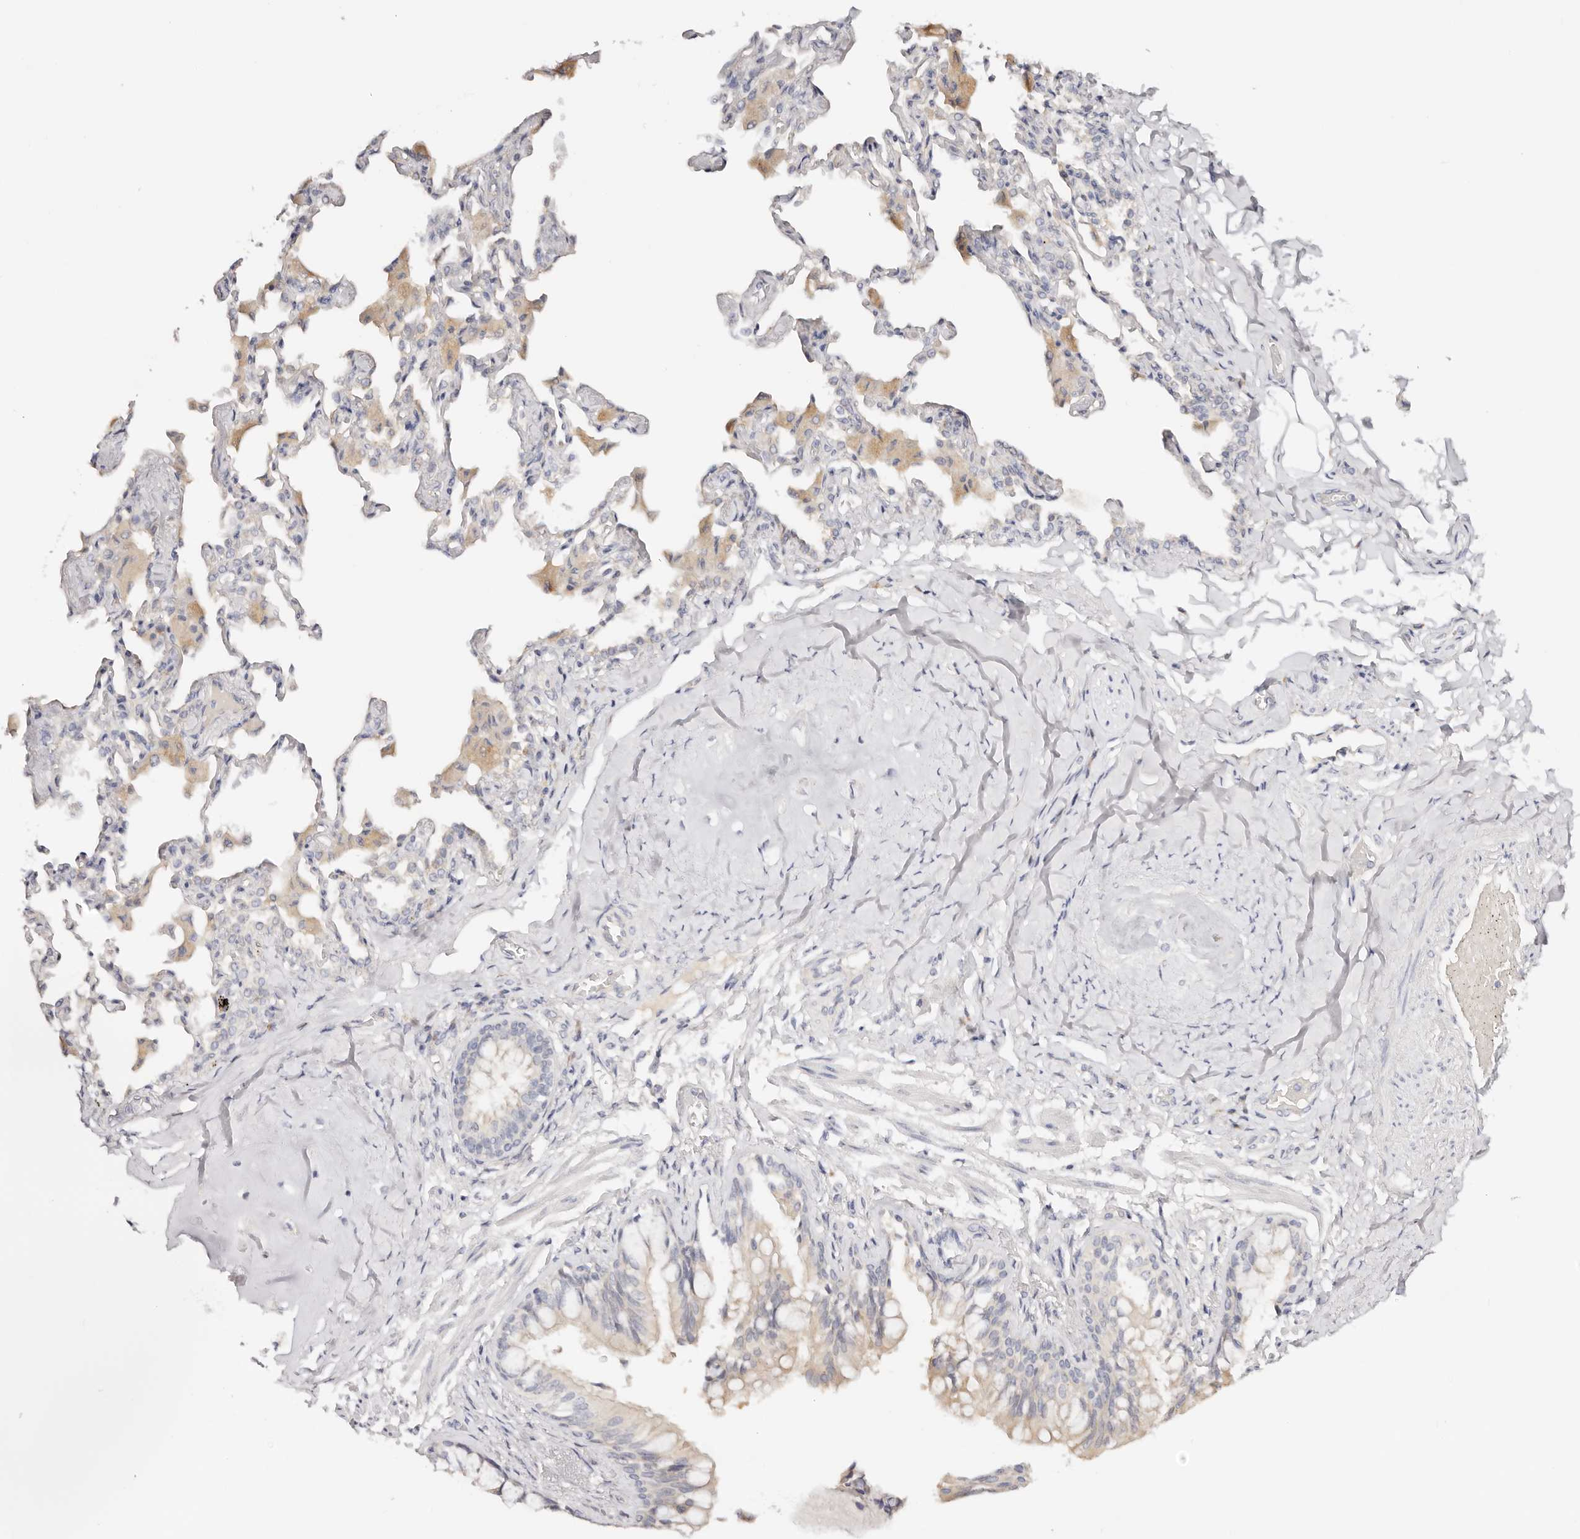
{"staining": {"intensity": "weak", "quantity": "25%-75%", "location": "cytoplasmic/membranous"}, "tissue": "bronchus", "cell_type": "Respiratory epithelial cells", "image_type": "normal", "snomed": [{"axis": "morphology", "description": "Normal tissue, NOS"}, {"axis": "morphology", "description": "Inflammation, NOS"}, {"axis": "topography", "description": "Lung"}], "caption": "DAB (3,3'-diaminobenzidine) immunohistochemical staining of normal human bronchus reveals weak cytoplasmic/membranous protein staining in approximately 25%-75% of respiratory epithelial cells. The staining was performed using DAB (3,3'-diaminobenzidine), with brown indicating positive protein expression. Nuclei are stained blue with hematoxylin.", "gene": "DNASE1", "patient": {"sex": "female", "age": 46}}